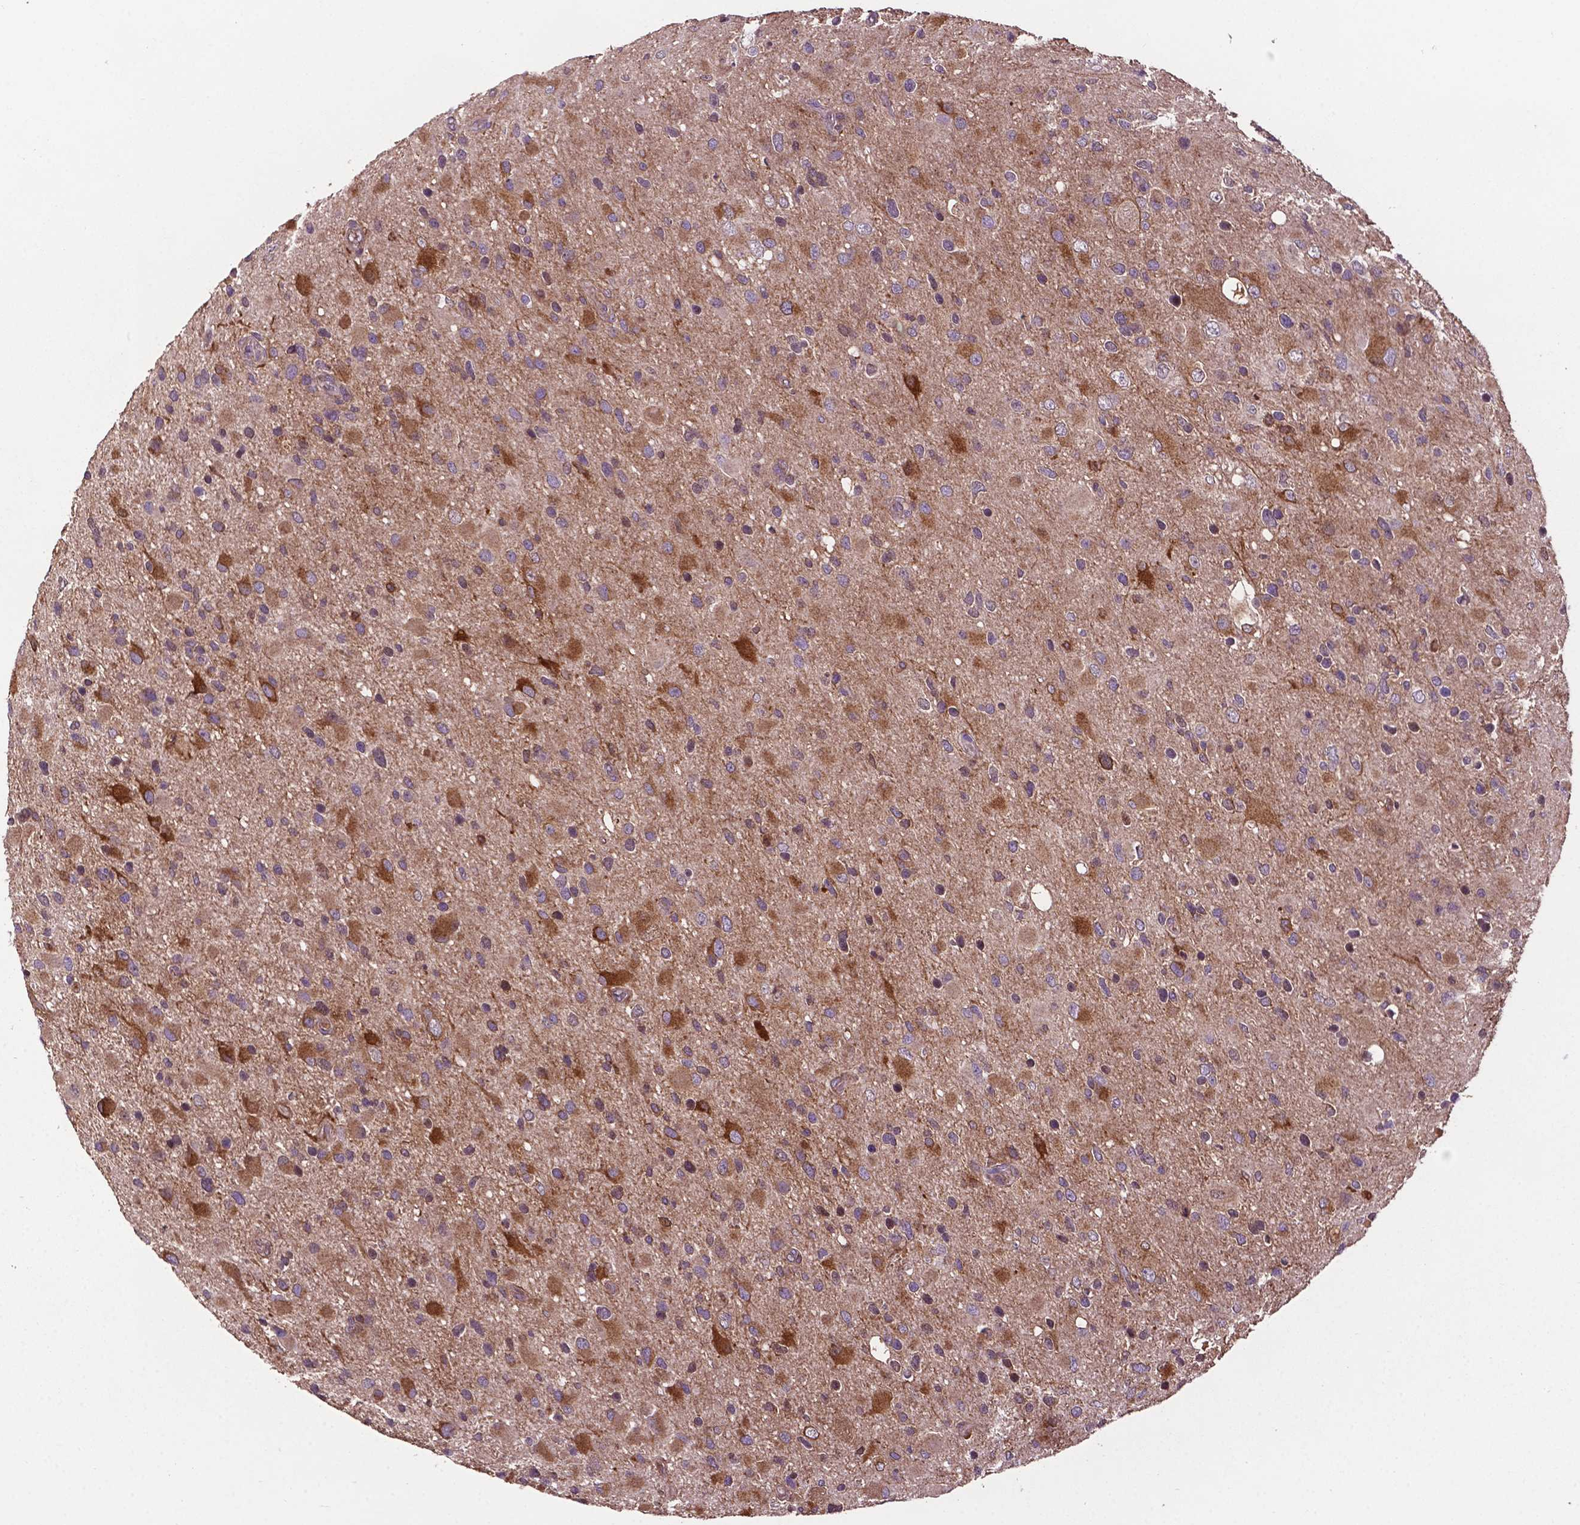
{"staining": {"intensity": "strong", "quantity": "<25%", "location": "cytoplasmic/membranous"}, "tissue": "glioma", "cell_type": "Tumor cells", "image_type": "cancer", "snomed": [{"axis": "morphology", "description": "Glioma, malignant, Low grade"}, {"axis": "topography", "description": "Brain"}], "caption": "The photomicrograph exhibits a brown stain indicating the presence of a protein in the cytoplasmic/membranous of tumor cells in malignant glioma (low-grade).", "gene": "SMAD3", "patient": {"sex": "female", "age": 32}}